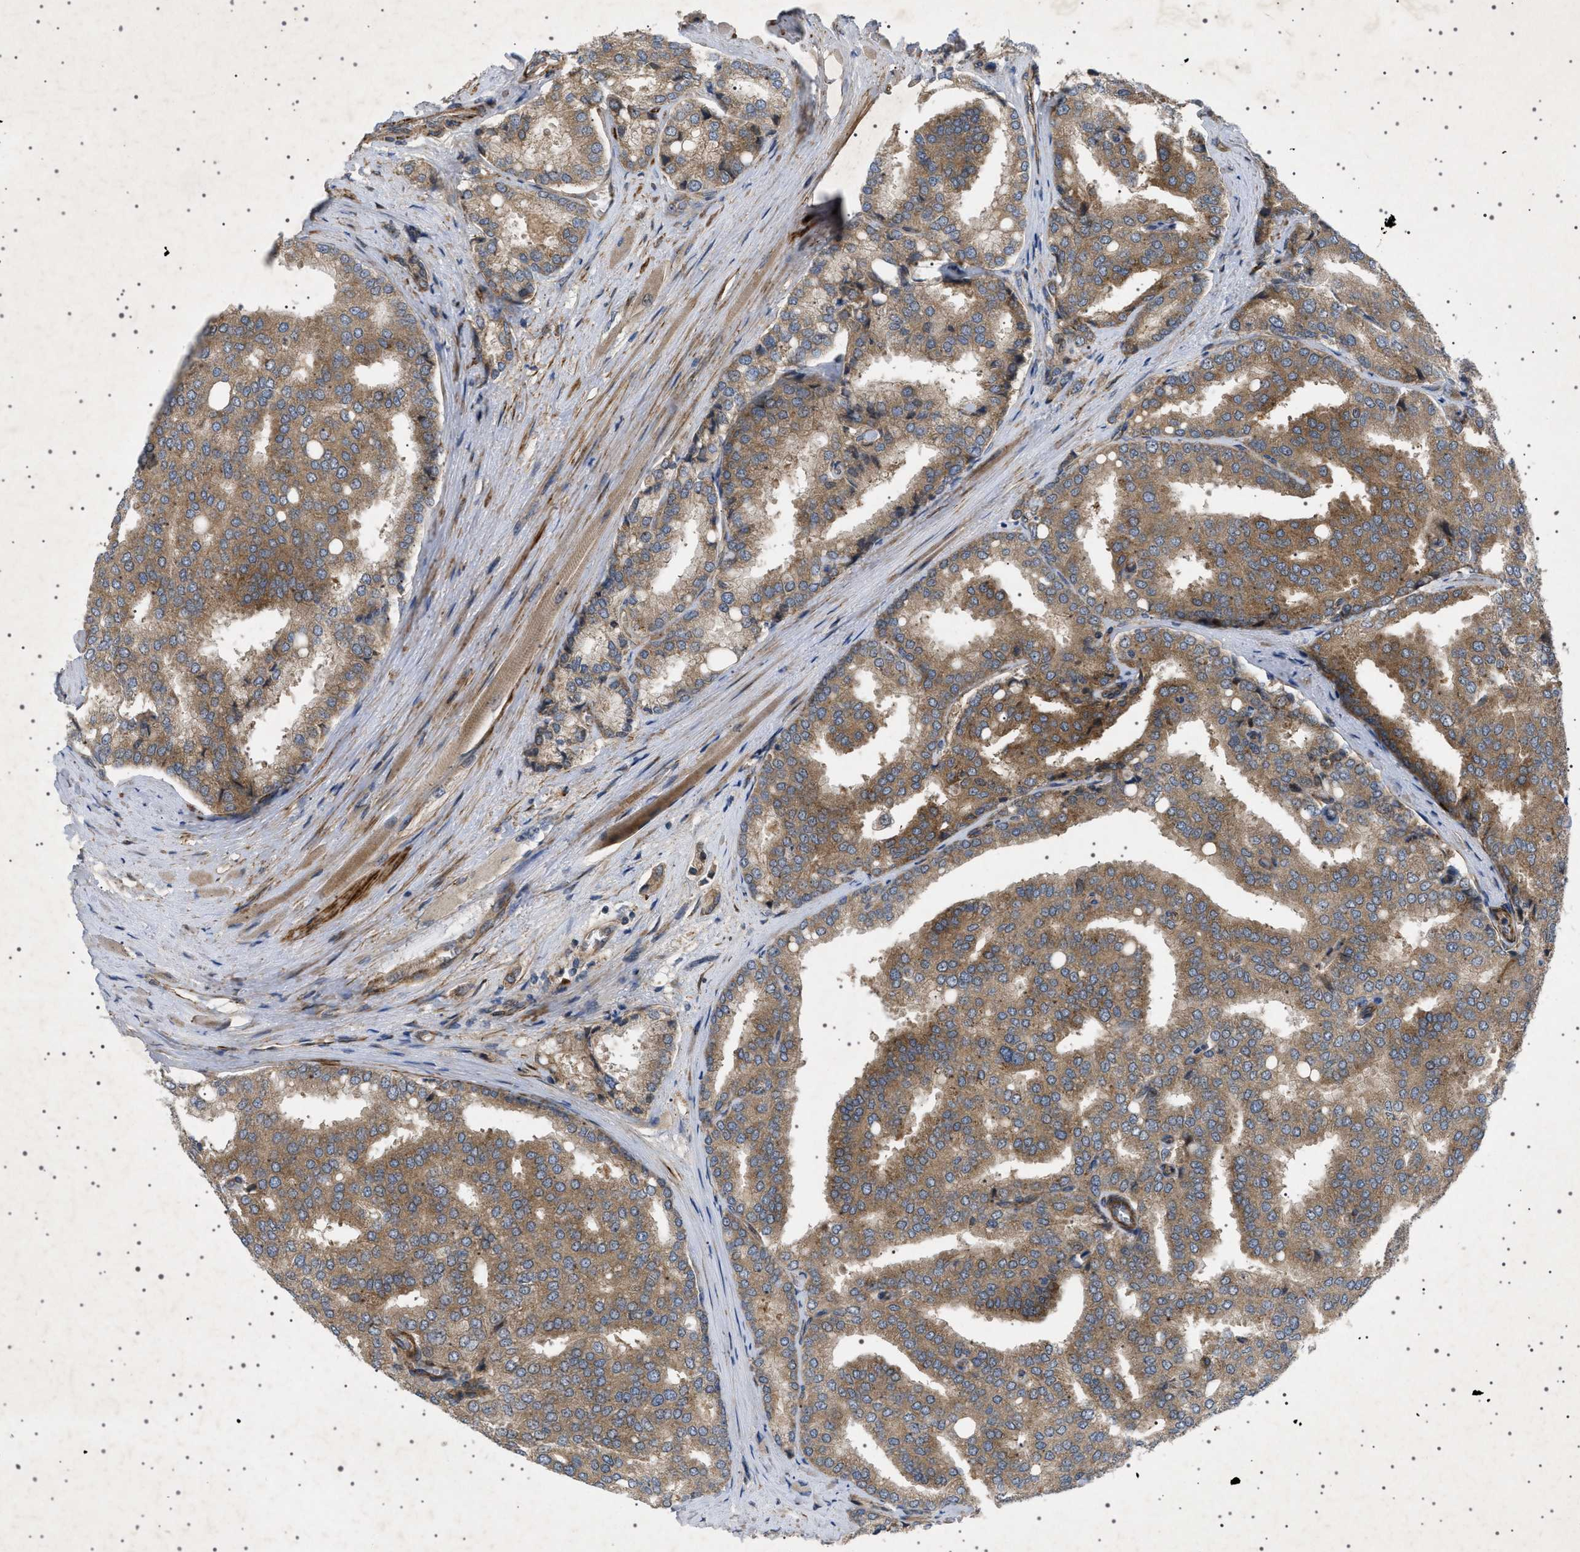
{"staining": {"intensity": "moderate", "quantity": ">75%", "location": "cytoplasmic/membranous"}, "tissue": "prostate cancer", "cell_type": "Tumor cells", "image_type": "cancer", "snomed": [{"axis": "morphology", "description": "Adenocarcinoma, High grade"}, {"axis": "topography", "description": "Prostate"}], "caption": "Protein staining of prostate cancer (adenocarcinoma (high-grade)) tissue demonstrates moderate cytoplasmic/membranous expression in approximately >75% of tumor cells.", "gene": "CCDC186", "patient": {"sex": "male", "age": 50}}